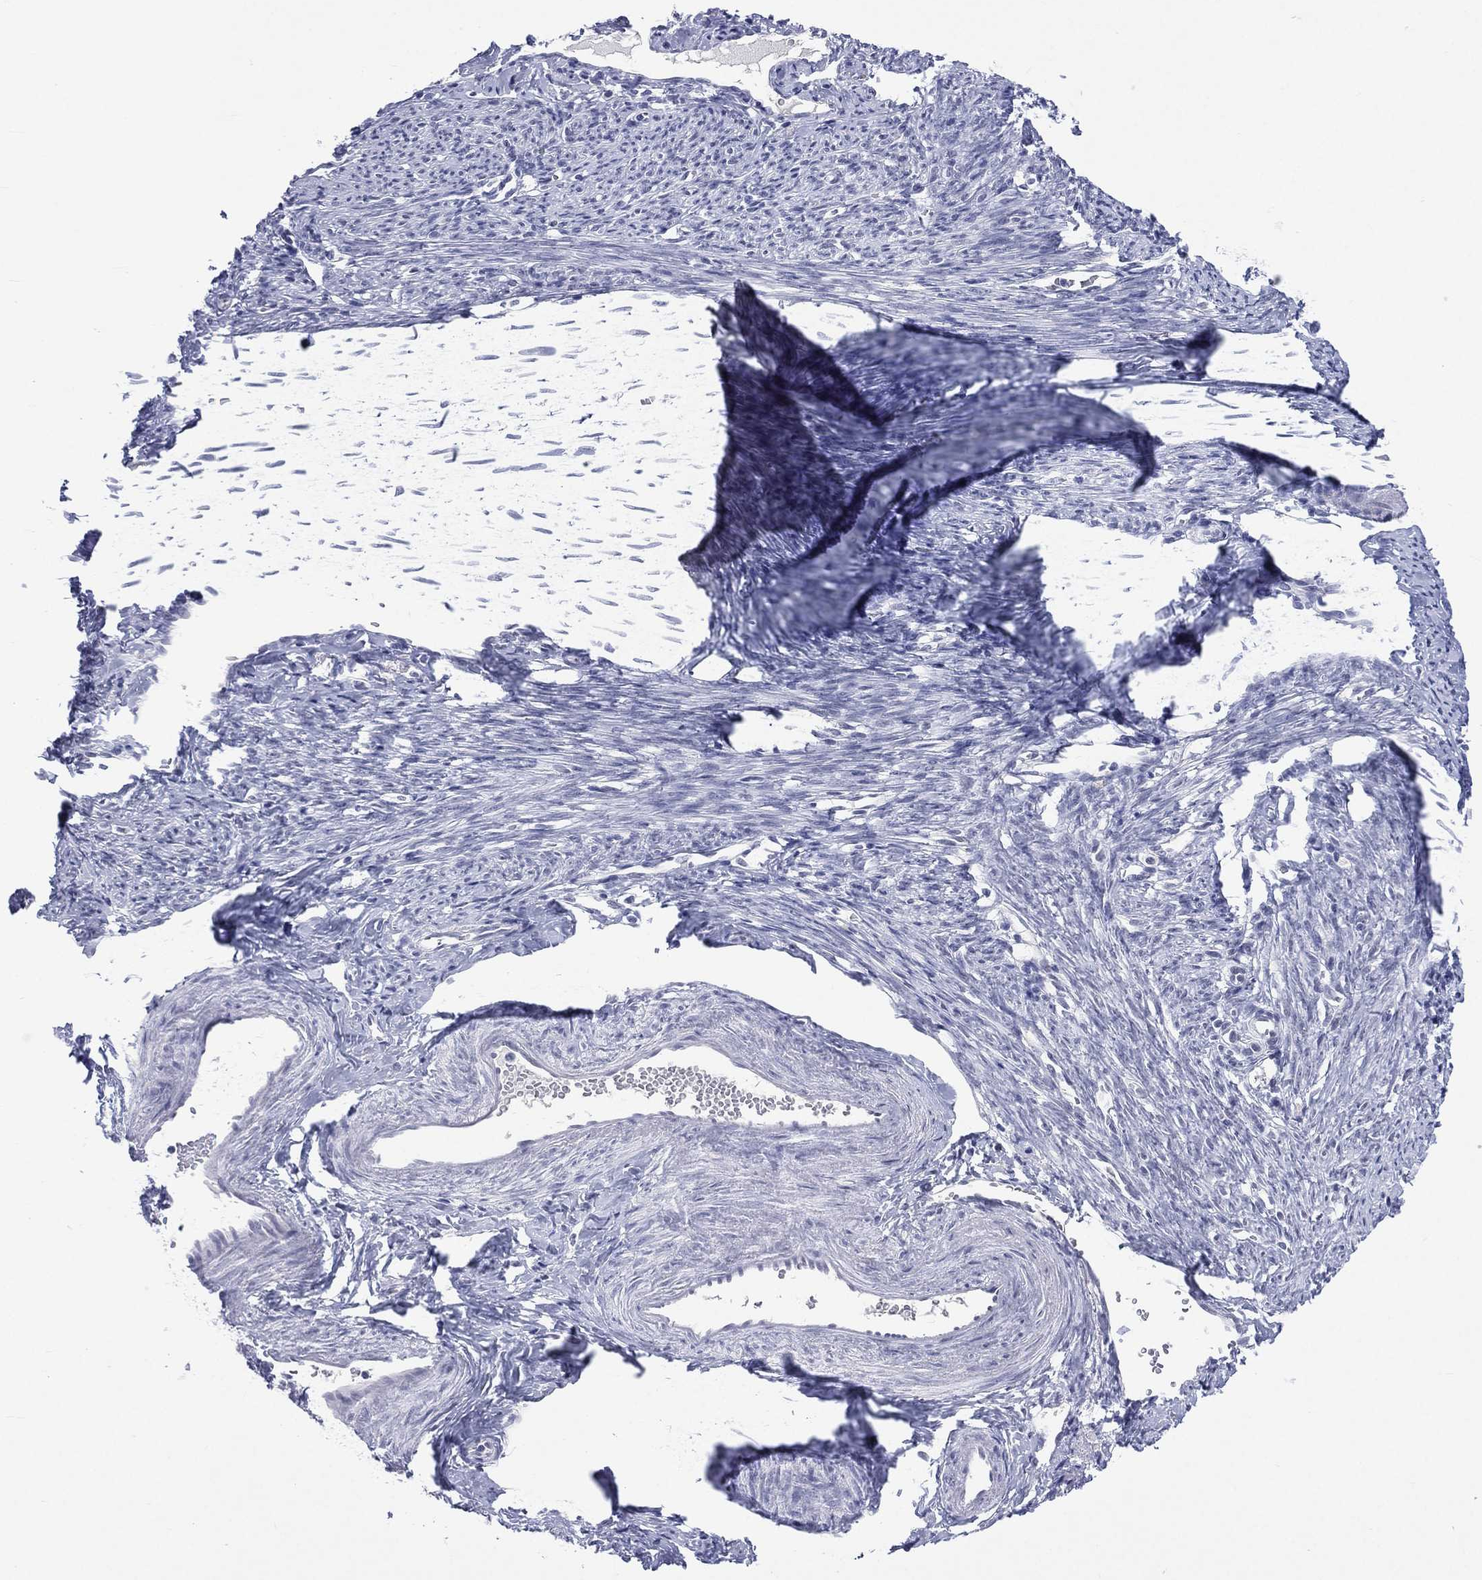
{"staining": {"intensity": "negative", "quantity": "none", "location": "none"}, "tissue": "endometrial cancer", "cell_type": "Tumor cells", "image_type": "cancer", "snomed": [{"axis": "morphology", "description": "Adenocarcinoma, NOS"}, {"axis": "topography", "description": "Endometrium"}], "caption": "This is an immunohistochemistry photomicrograph of adenocarcinoma (endometrial). There is no expression in tumor cells.", "gene": "SSX1", "patient": {"sex": "female", "age": 57}}